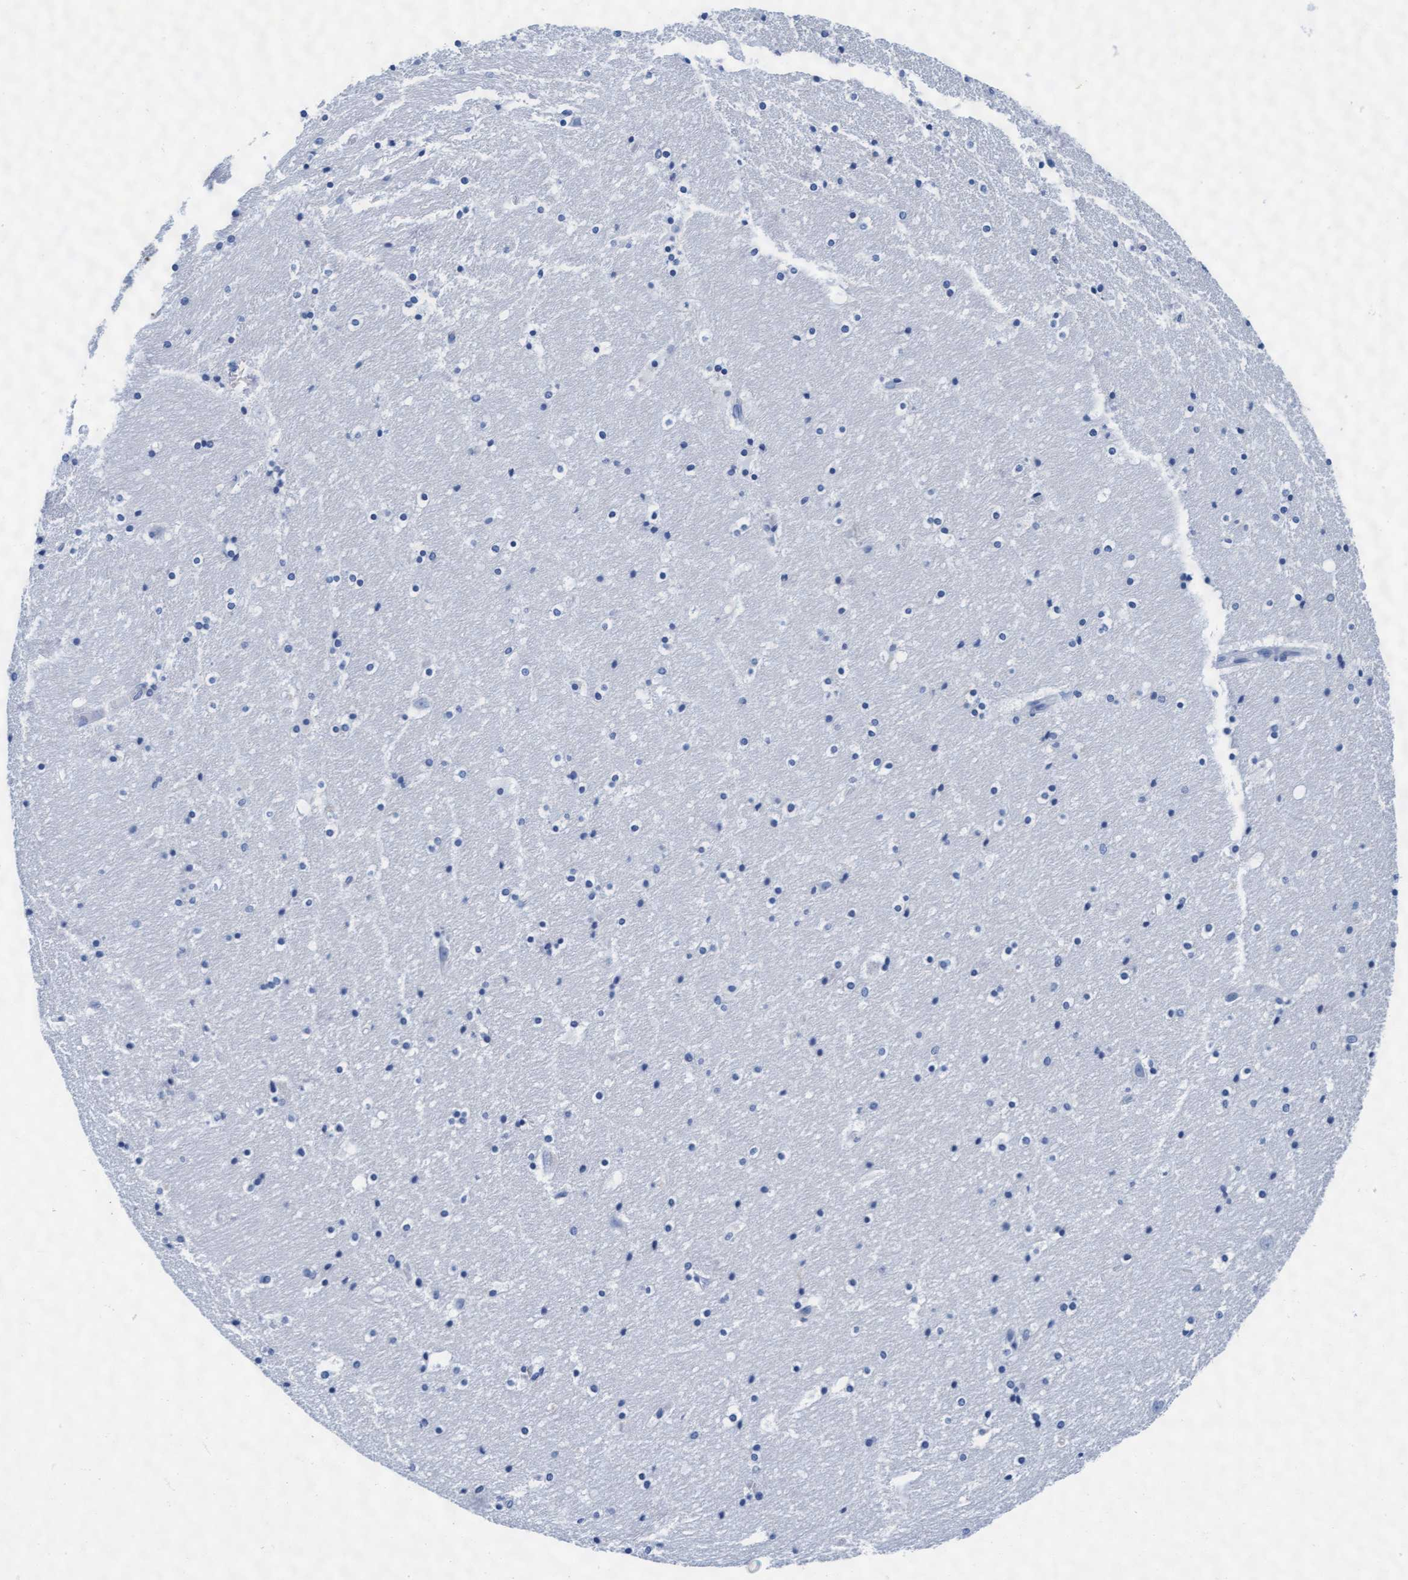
{"staining": {"intensity": "negative", "quantity": "none", "location": "none"}, "tissue": "hippocampus", "cell_type": "Glial cells", "image_type": "normal", "snomed": [{"axis": "morphology", "description": "Normal tissue, NOS"}, {"axis": "topography", "description": "Hippocampus"}], "caption": "DAB immunohistochemical staining of benign human hippocampus exhibits no significant expression in glial cells. The staining was performed using DAB to visualize the protein expression in brown, while the nuclei were stained in blue with hematoxylin (Magnification: 20x).", "gene": "ARSG", "patient": {"sex": "male", "age": 45}}